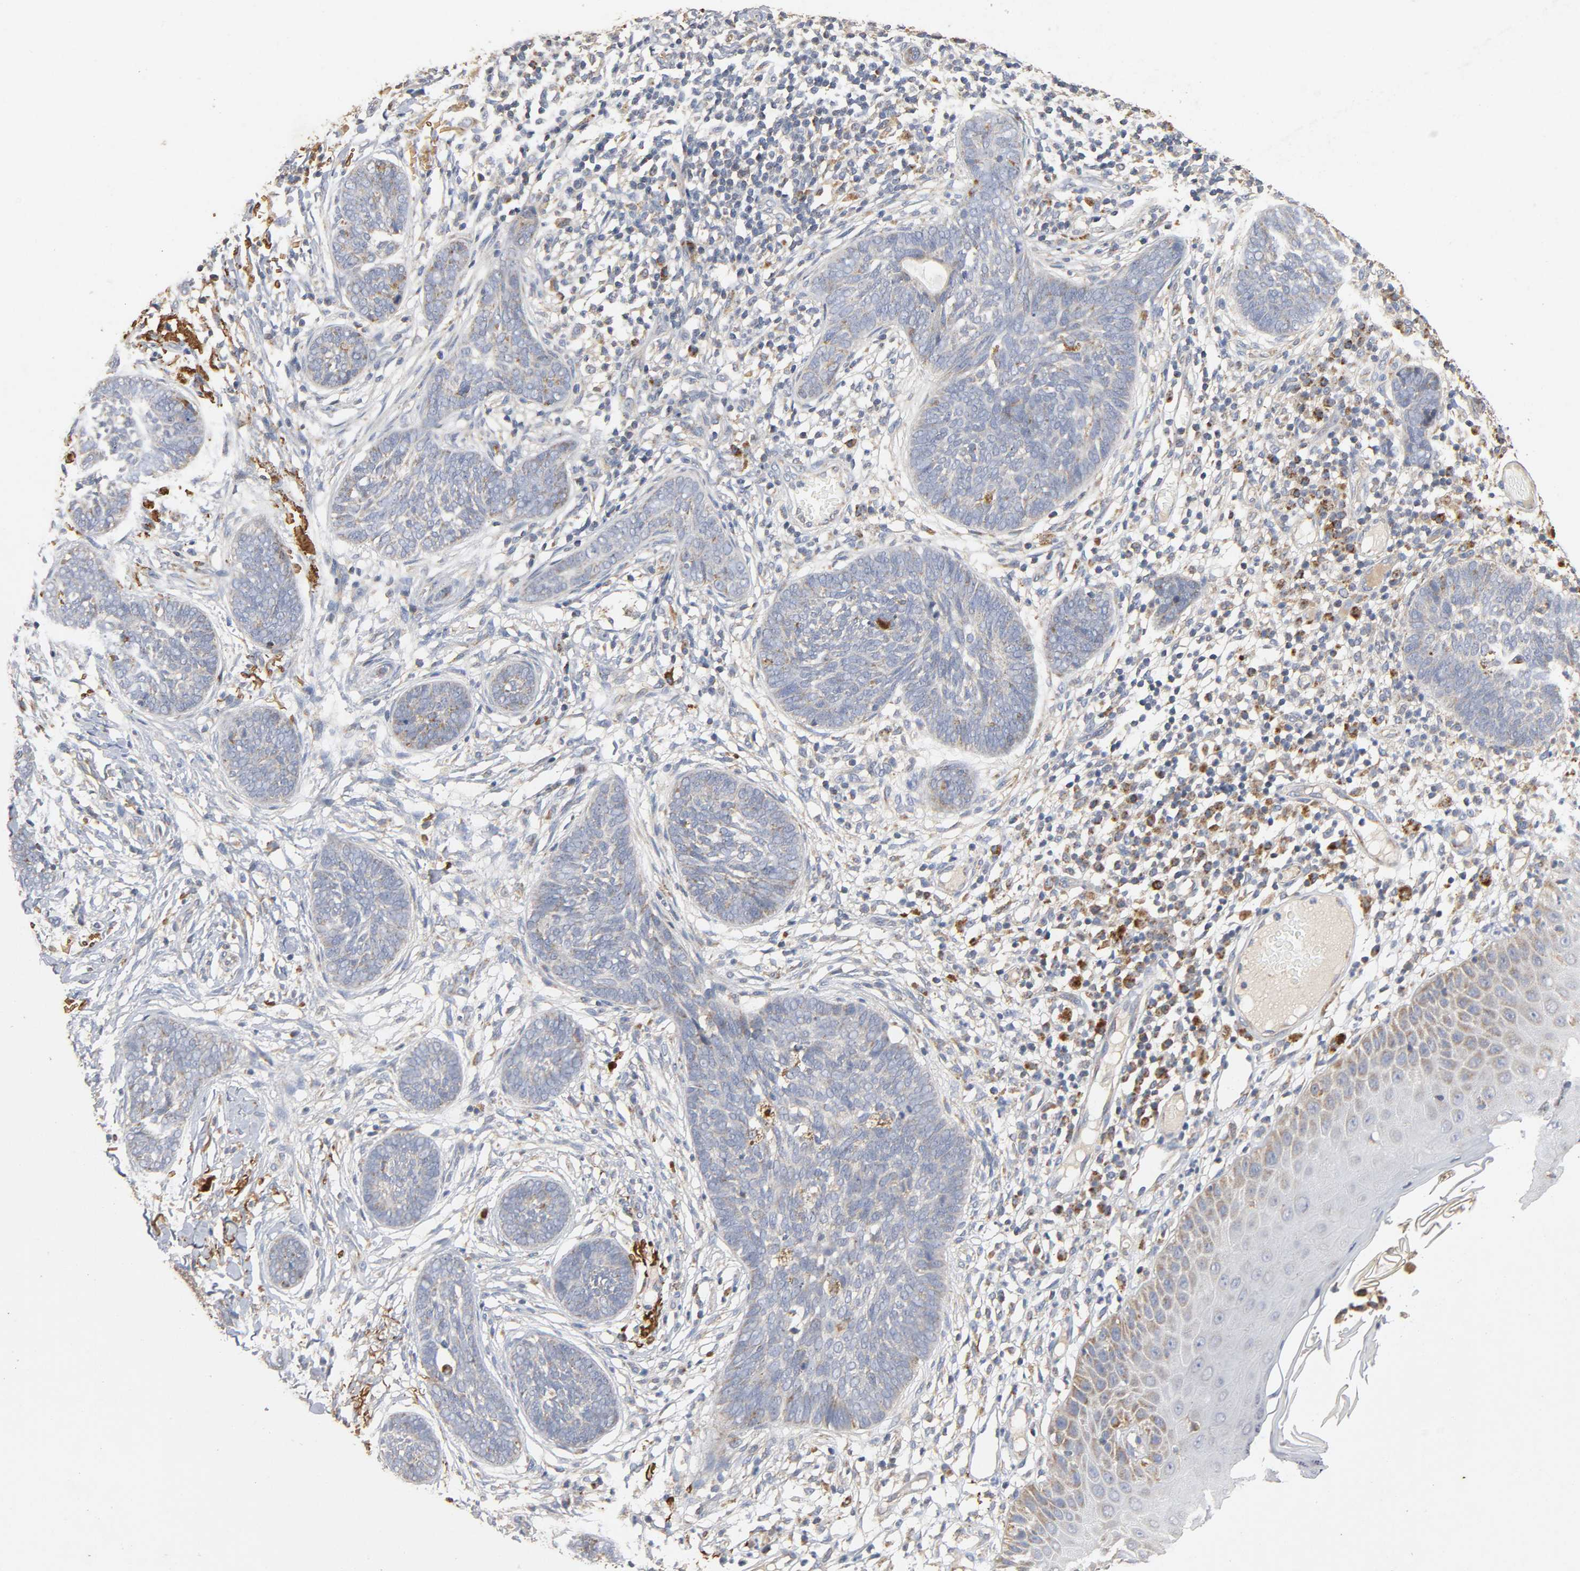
{"staining": {"intensity": "negative", "quantity": "none", "location": "none"}, "tissue": "skin cancer", "cell_type": "Tumor cells", "image_type": "cancer", "snomed": [{"axis": "morphology", "description": "Normal tissue, NOS"}, {"axis": "morphology", "description": "Basal cell carcinoma"}, {"axis": "topography", "description": "Skin"}], "caption": "The photomicrograph shows no staining of tumor cells in basal cell carcinoma (skin).", "gene": "NDUFS3", "patient": {"sex": "male", "age": 87}}